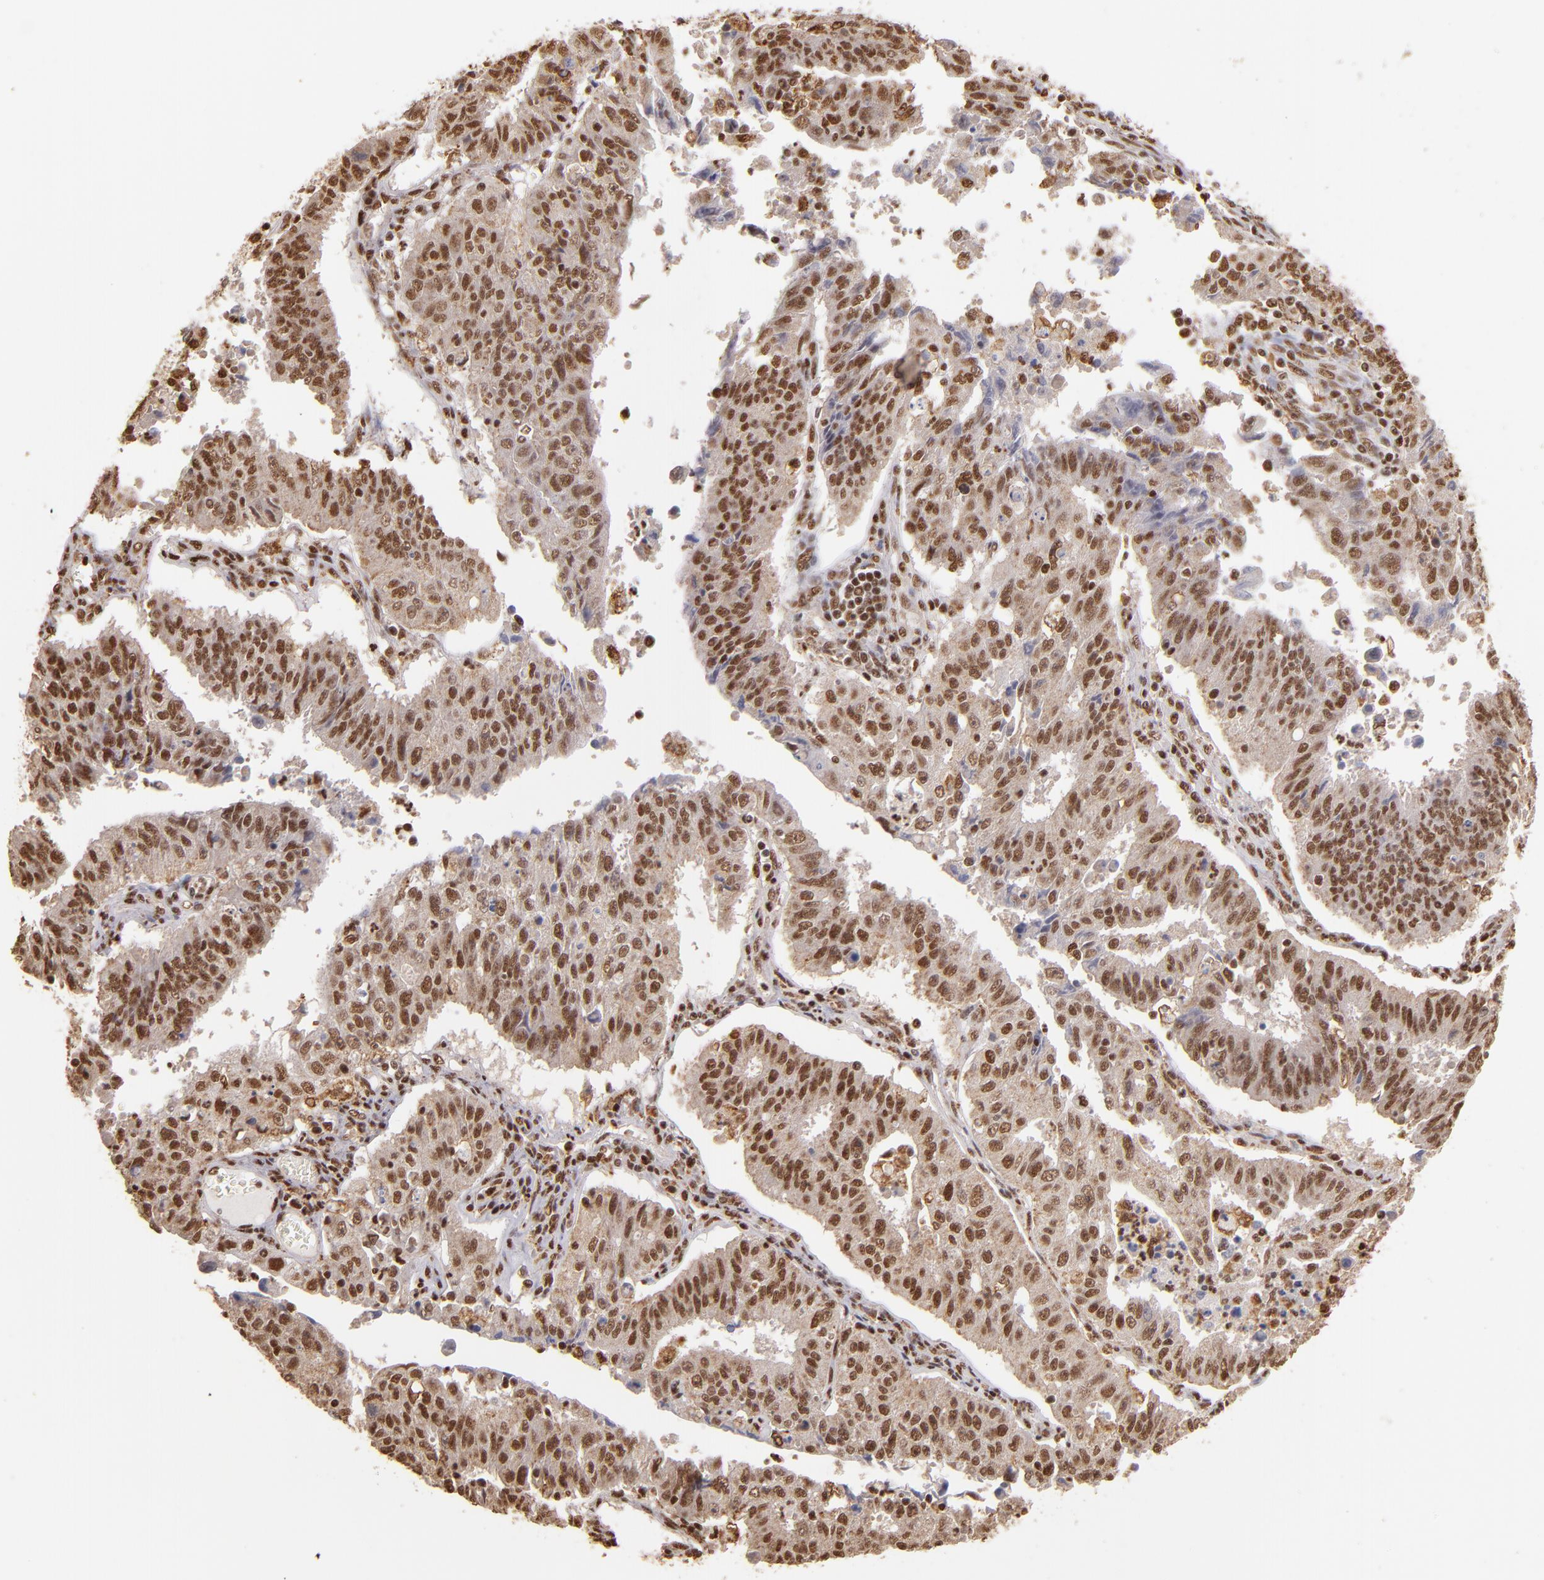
{"staining": {"intensity": "moderate", "quantity": ">75%", "location": "cytoplasmic/membranous,nuclear"}, "tissue": "endometrial cancer", "cell_type": "Tumor cells", "image_type": "cancer", "snomed": [{"axis": "morphology", "description": "Adenocarcinoma, NOS"}, {"axis": "topography", "description": "Endometrium"}], "caption": "Immunohistochemistry of human endometrial cancer (adenocarcinoma) reveals medium levels of moderate cytoplasmic/membranous and nuclear positivity in about >75% of tumor cells.", "gene": "SP1", "patient": {"sex": "female", "age": 42}}